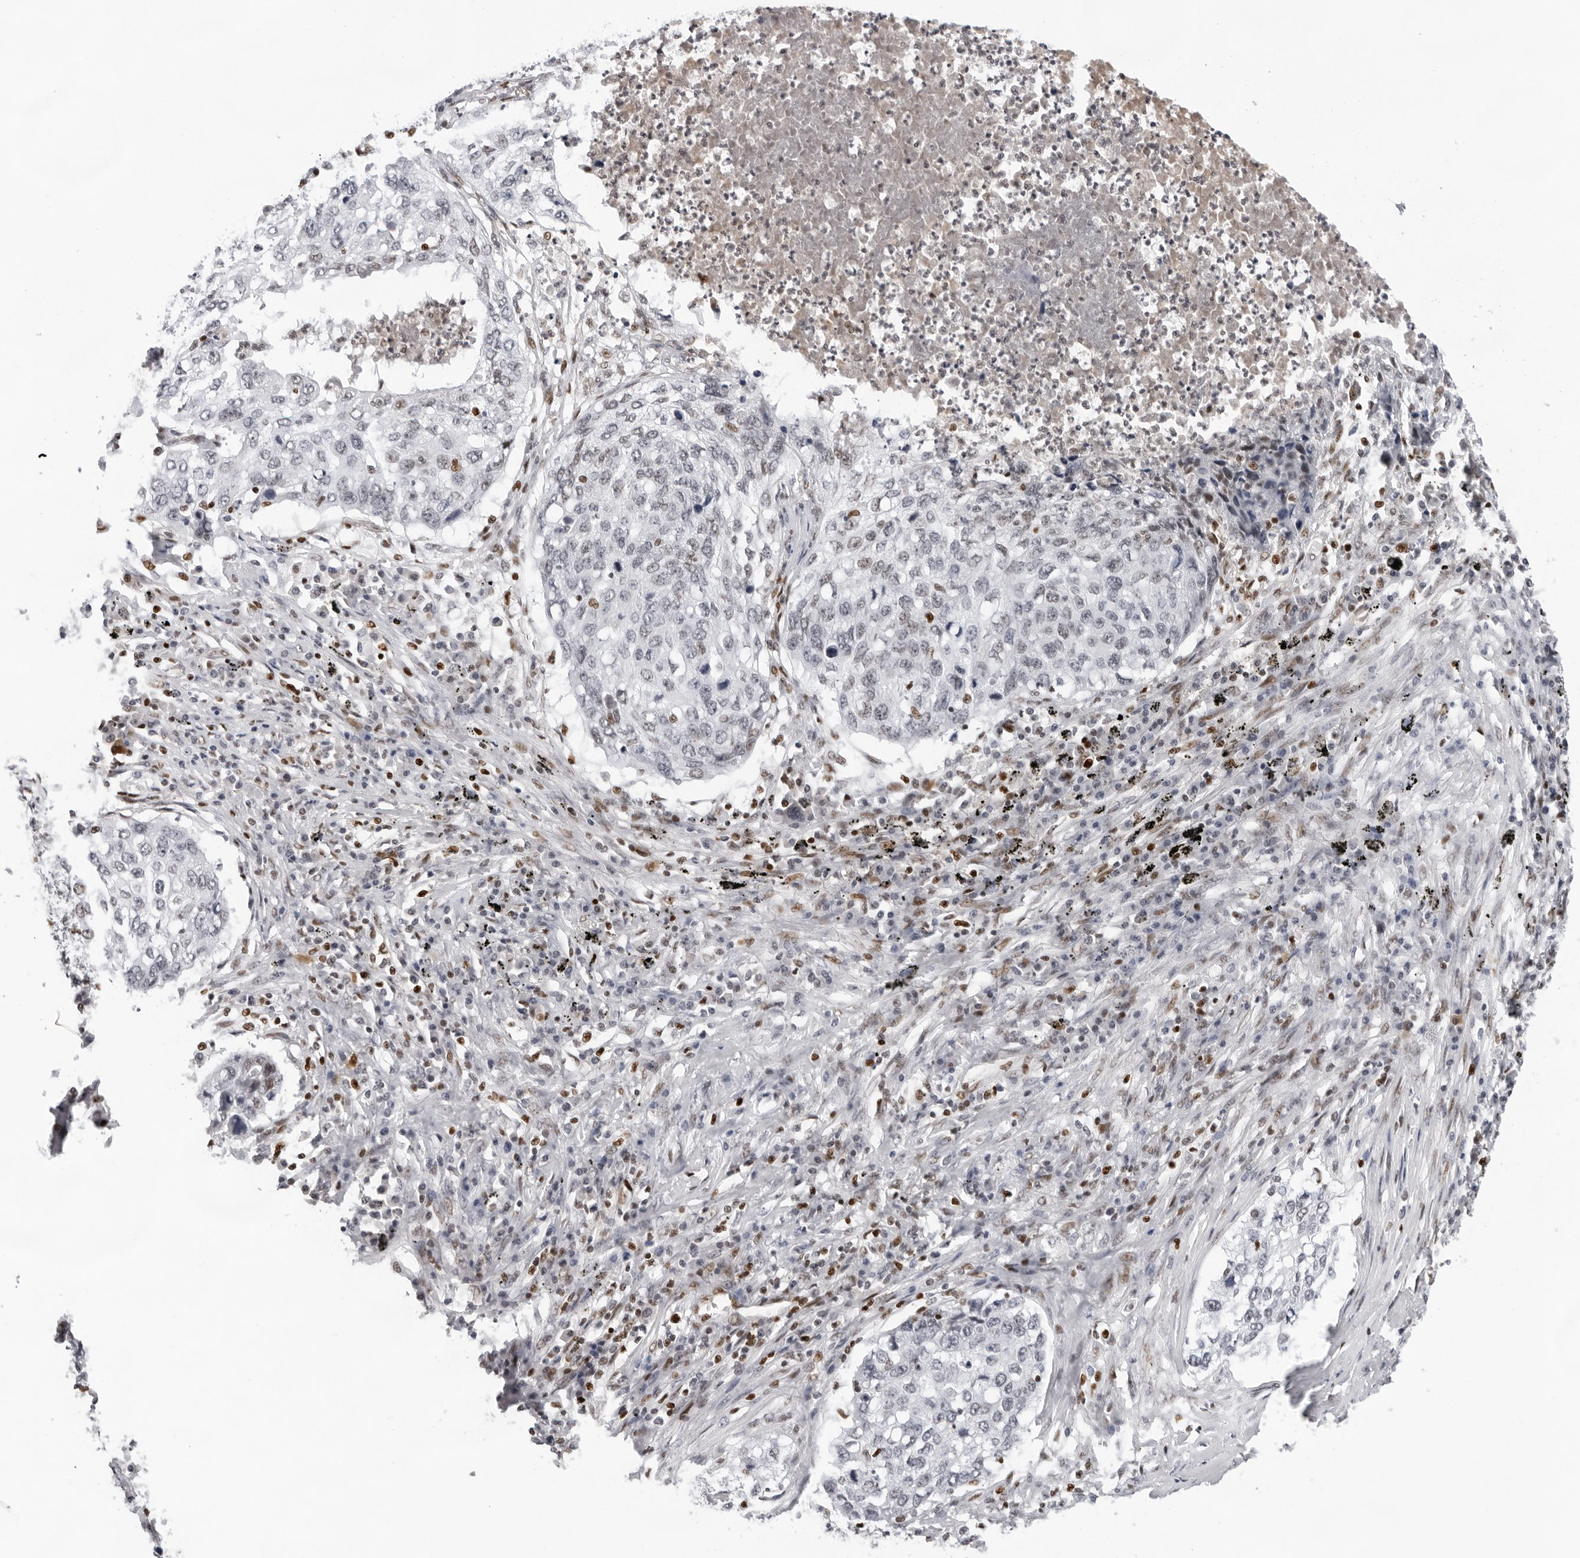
{"staining": {"intensity": "negative", "quantity": "none", "location": "none"}, "tissue": "lung cancer", "cell_type": "Tumor cells", "image_type": "cancer", "snomed": [{"axis": "morphology", "description": "Squamous cell carcinoma, NOS"}, {"axis": "topography", "description": "Lung"}], "caption": "There is no significant staining in tumor cells of lung cancer (squamous cell carcinoma). Brightfield microscopy of immunohistochemistry (IHC) stained with DAB (brown) and hematoxylin (blue), captured at high magnification.", "gene": "OGG1", "patient": {"sex": "female", "age": 63}}